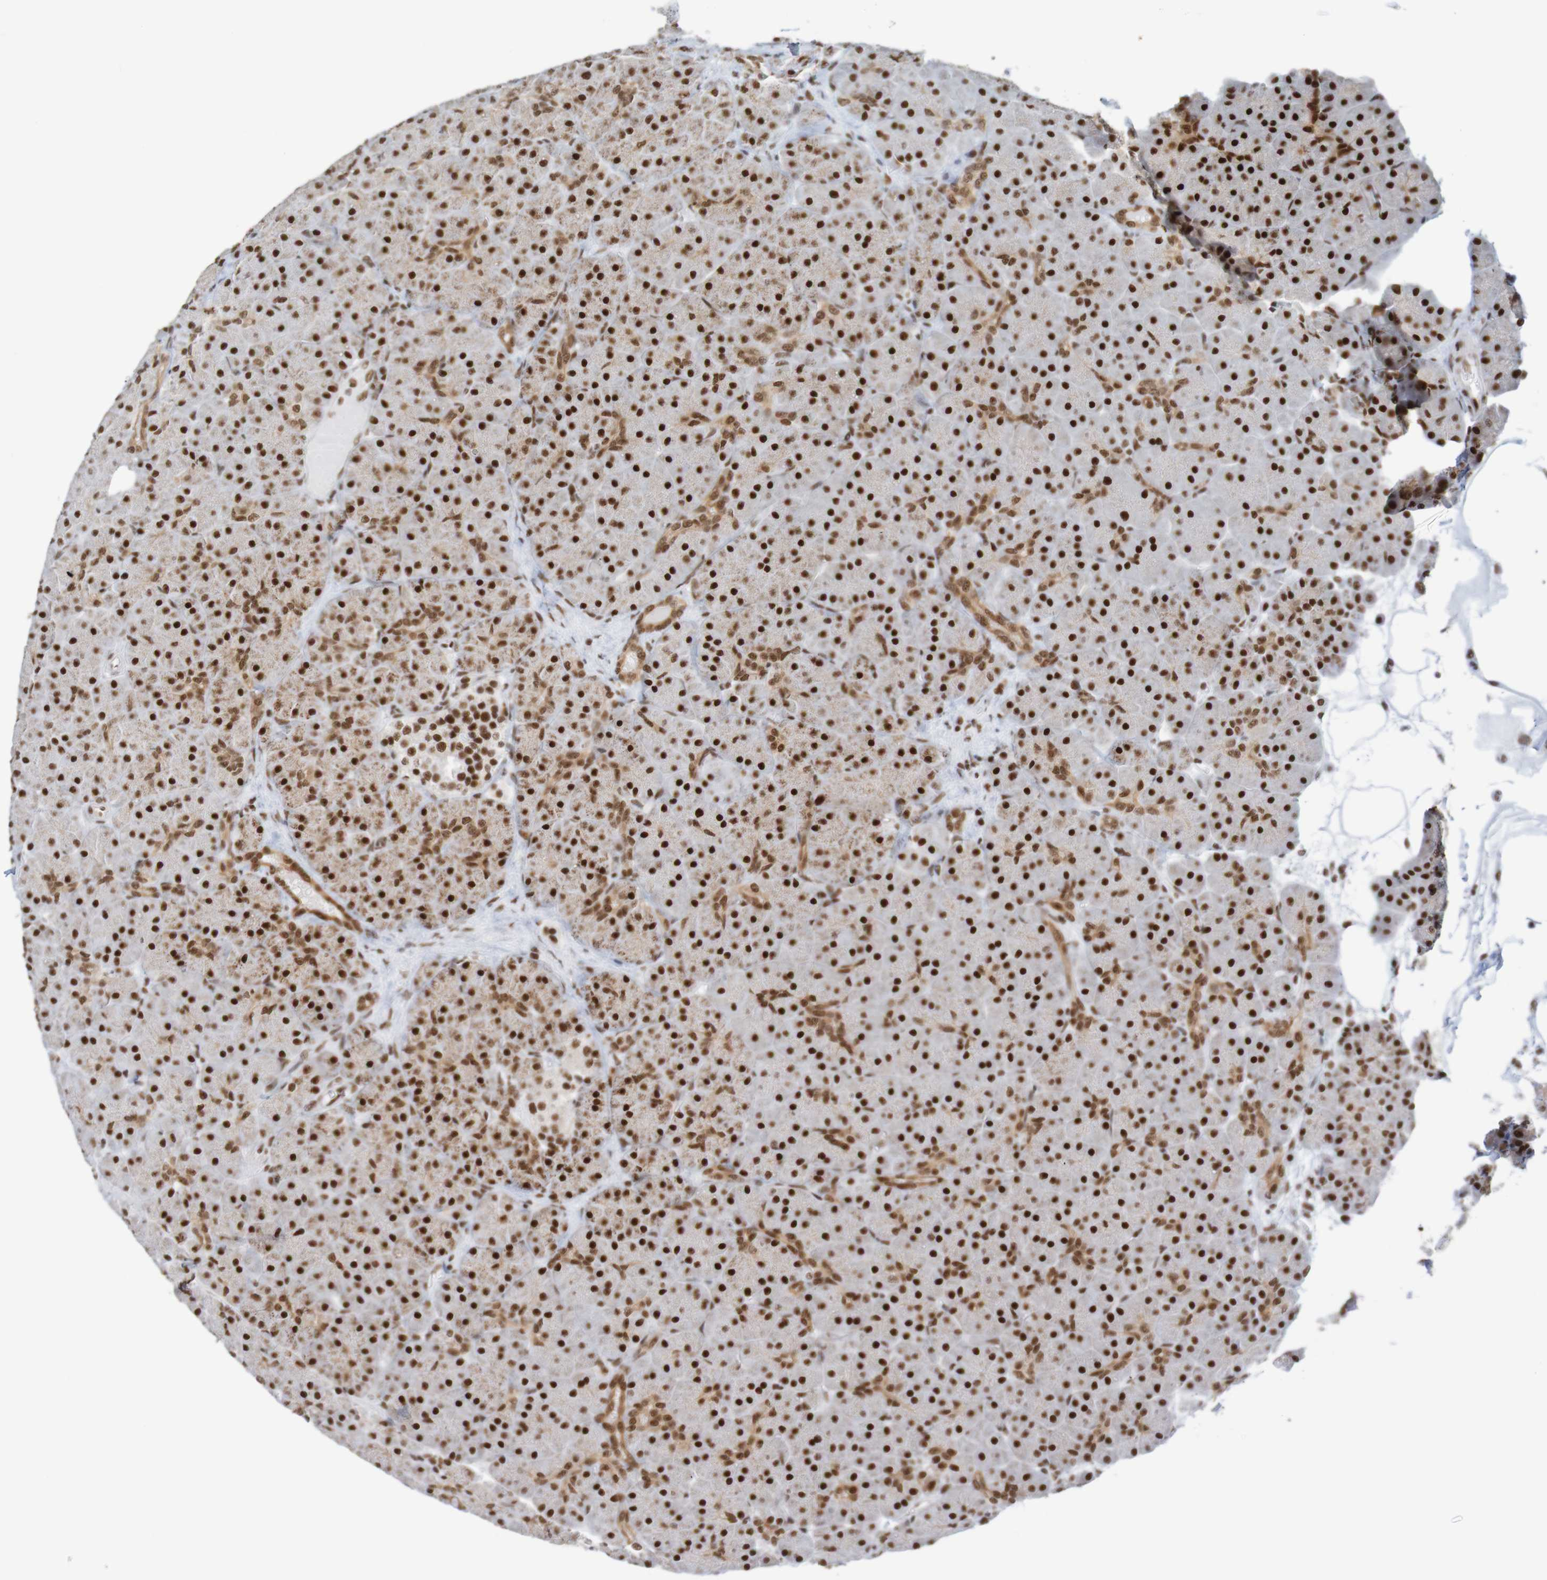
{"staining": {"intensity": "strong", "quantity": ">75%", "location": "nuclear"}, "tissue": "pancreas", "cell_type": "Exocrine glandular cells", "image_type": "normal", "snomed": [{"axis": "morphology", "description": "Normal tissue, NOS"}, {"axis": "topography", "description": "Pancreas"}], "caption": "Strong nuclear expression for a protein is identified in approximately >75% of exocrine glandular cells of unremarkable pancreas using immunohistochemistry.", "gene": "THRAP3", "patient": {"sex": "male", "age": 66}}